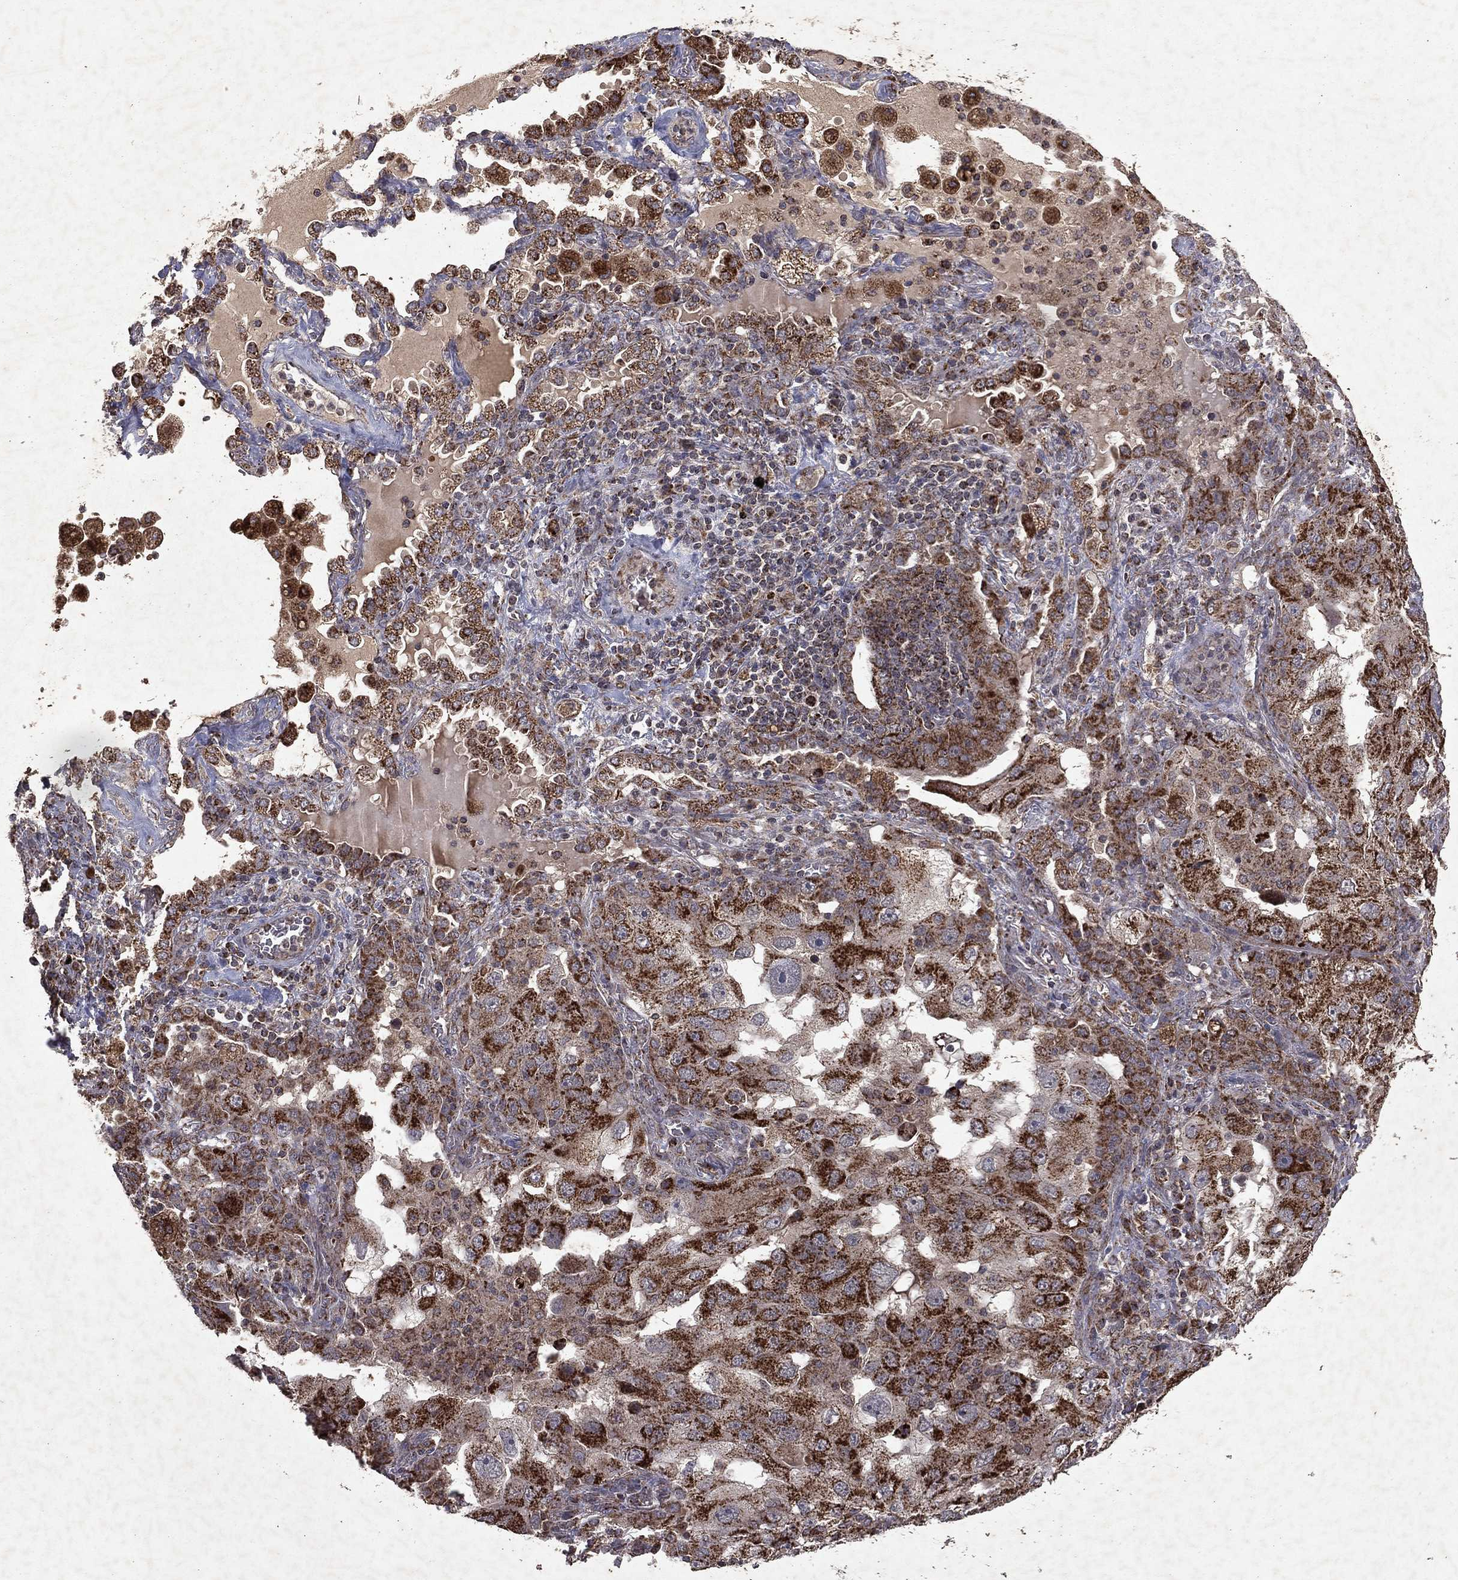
{"staining": {"intensity": "strong", "quantity": ">75%", "location": "cytoplasmic/membranous"}, "tissue": "lung cancer", "cell_type": "Tumor cells", "image_type": "cancer", "snomed": [{"axis": "morphology", "description": "Adenocarcinoma, NOS"}, {"axis": "topography", "description": "Lung"}], "caption": "Adenocarcinoma (lung) tissue demonstrates strong cytoplasmic/membranous positivity in approximately >75% of tumor cells", "gene": "PYROXD2", "patient": {"sex": "female", "age": 61}}